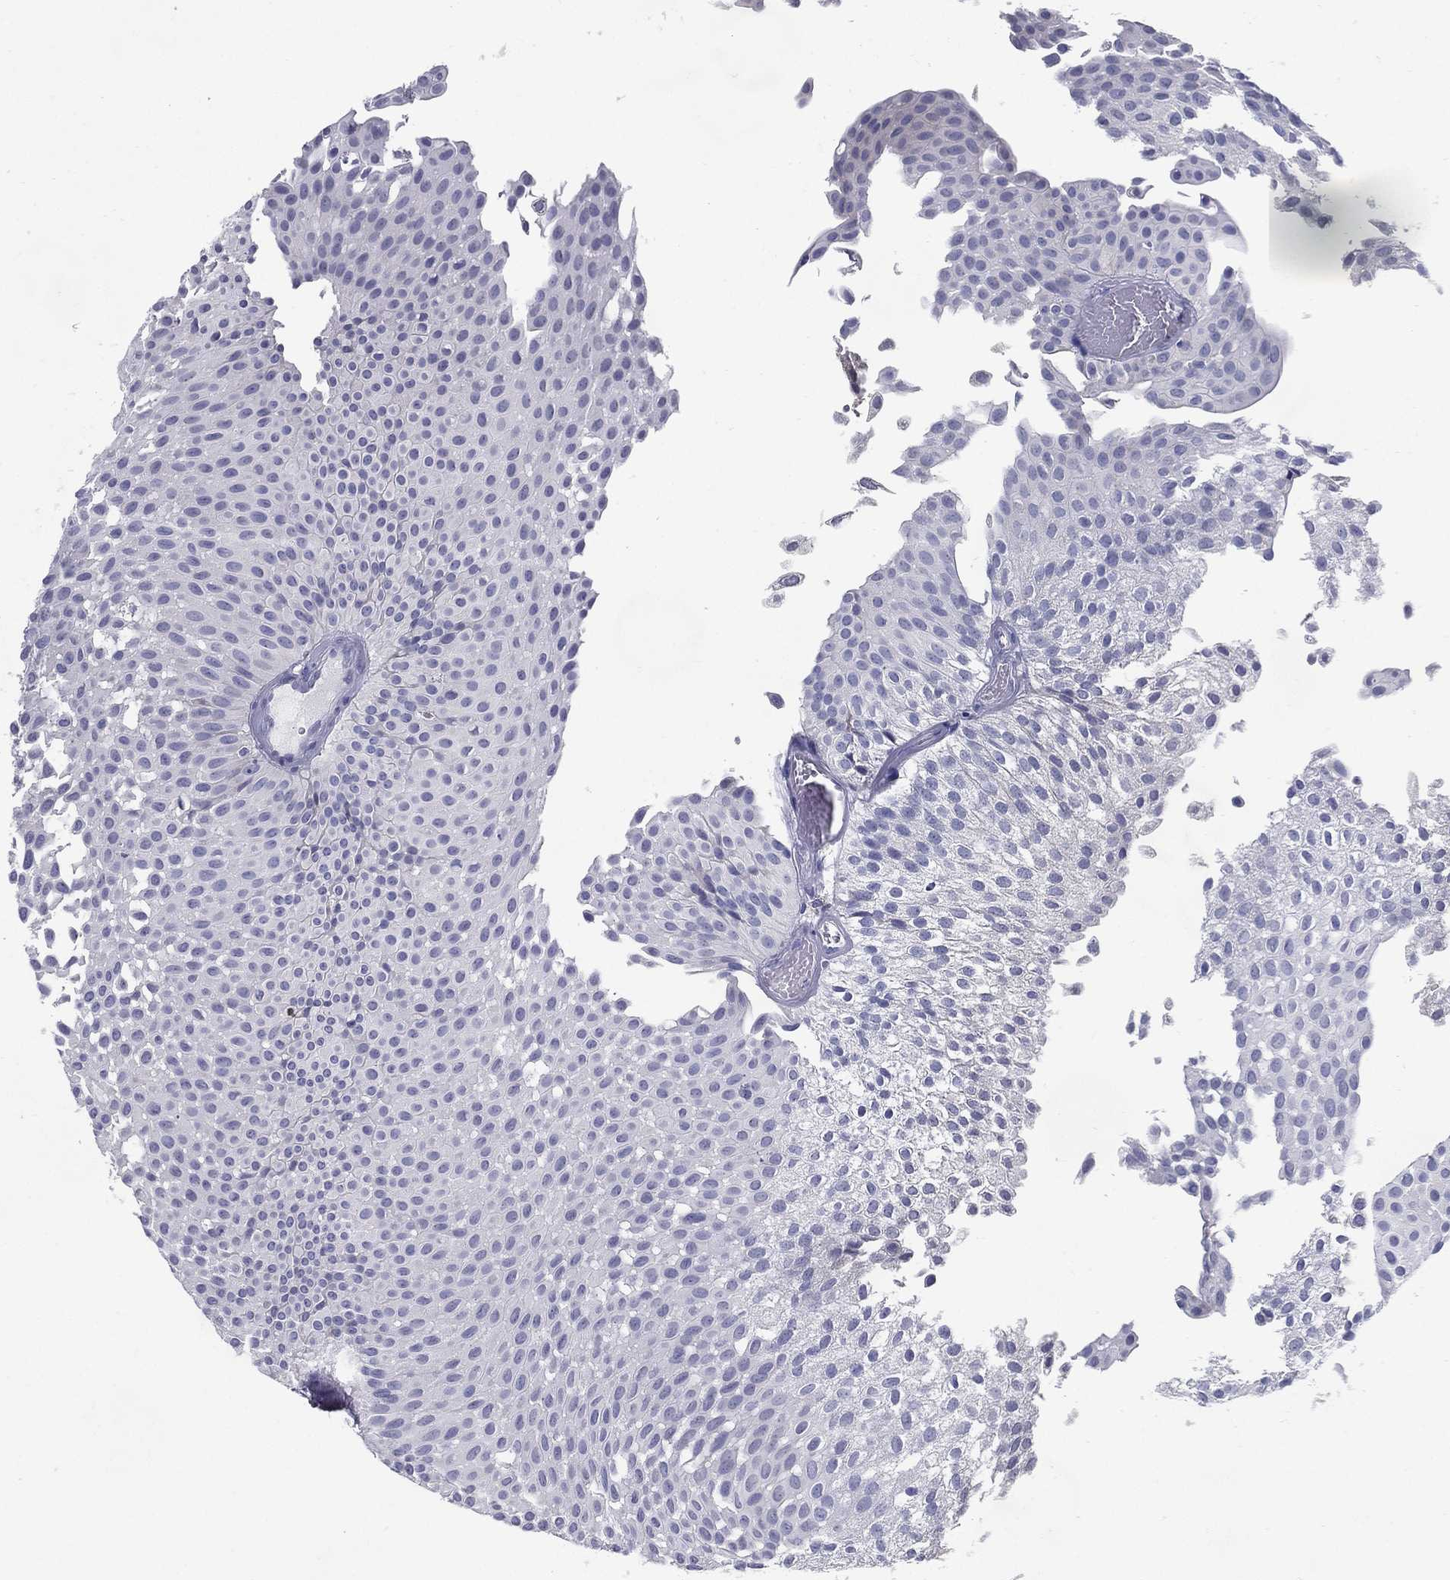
{"staining": {"intensity": "negative", "quantity": "none", "location": "none"}, "tissue": "urothelial cancer", "cell_type": "Tumor cells", "image_type": "cancer", "snomed": [{"axis": "morphology", "description": "Urothelial carcinoma, Low grade"}, {"axis": "topography", "description": "Urinary bladder"}], "caption": "High magnification brightfield microscopy of low-grade urothelial carcinoma stained with DAB (3,3'-diaminobenzidine) (brown) and counterstained with hematoxylin (blue): tumor cells show no significant positivity.", "gene": "C19orf18", "patient": {"sex": "male", "age": 64}}